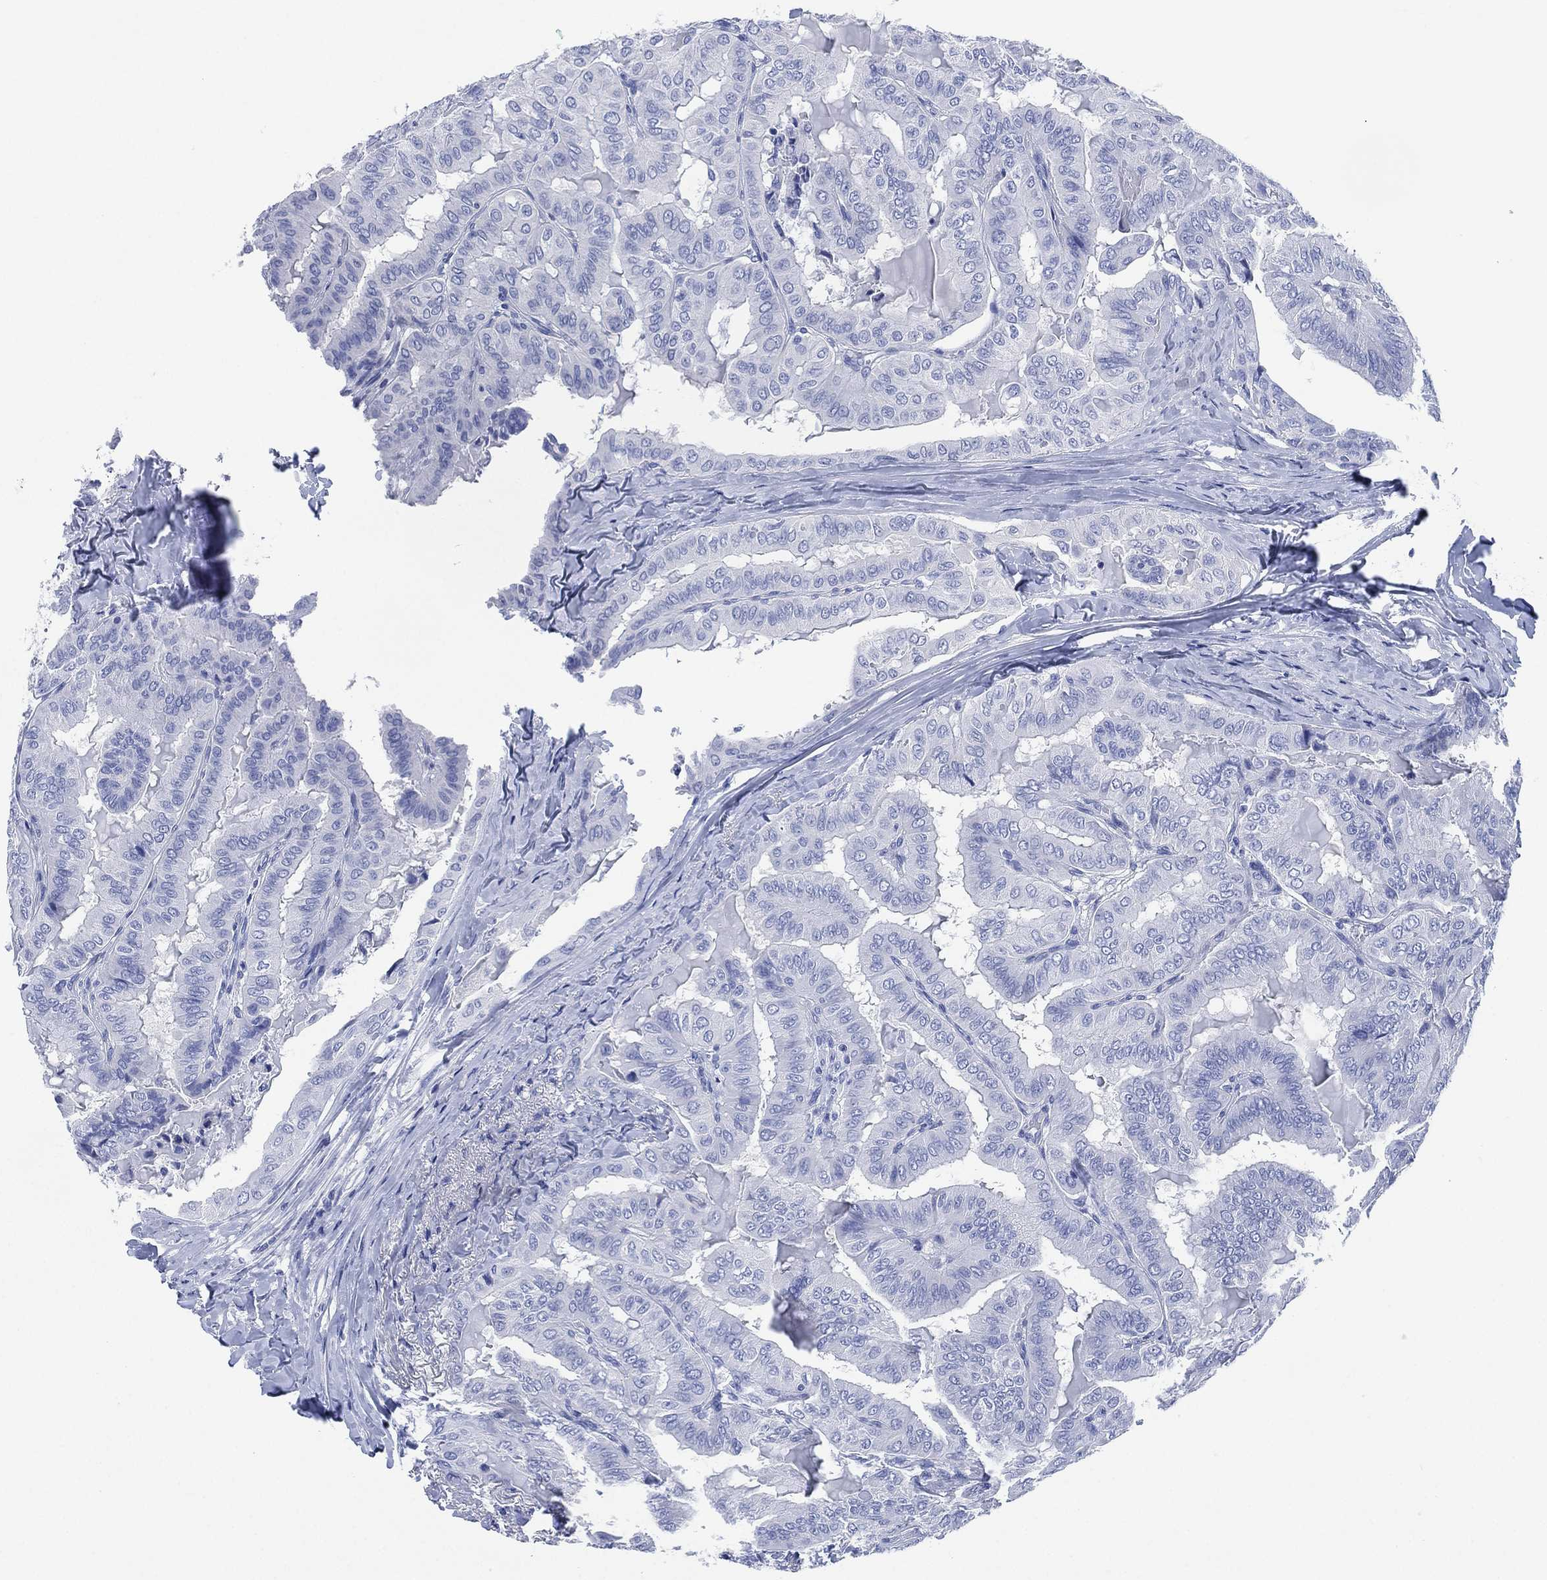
{"staining": {"intensity": "negative", "quantity": "none", "location": "none"}, "tissue": "thyroid cancer", "cell_type": "Tumor cells", "image_type": "cancer", "snomed": [{"axis": "morphology", "description": "Papillary adenocarcinoma, NOS"}, {"axis": "topography", "description": "Thyroid gland"}], "caption": "Immunohistochemistry histopathology image of human thyroid cancer stained for a protein (brown), which shows no staining in tumor cells.", "gene": "SIGLECL1", "patient": {"sex": "female", "age": 68}}